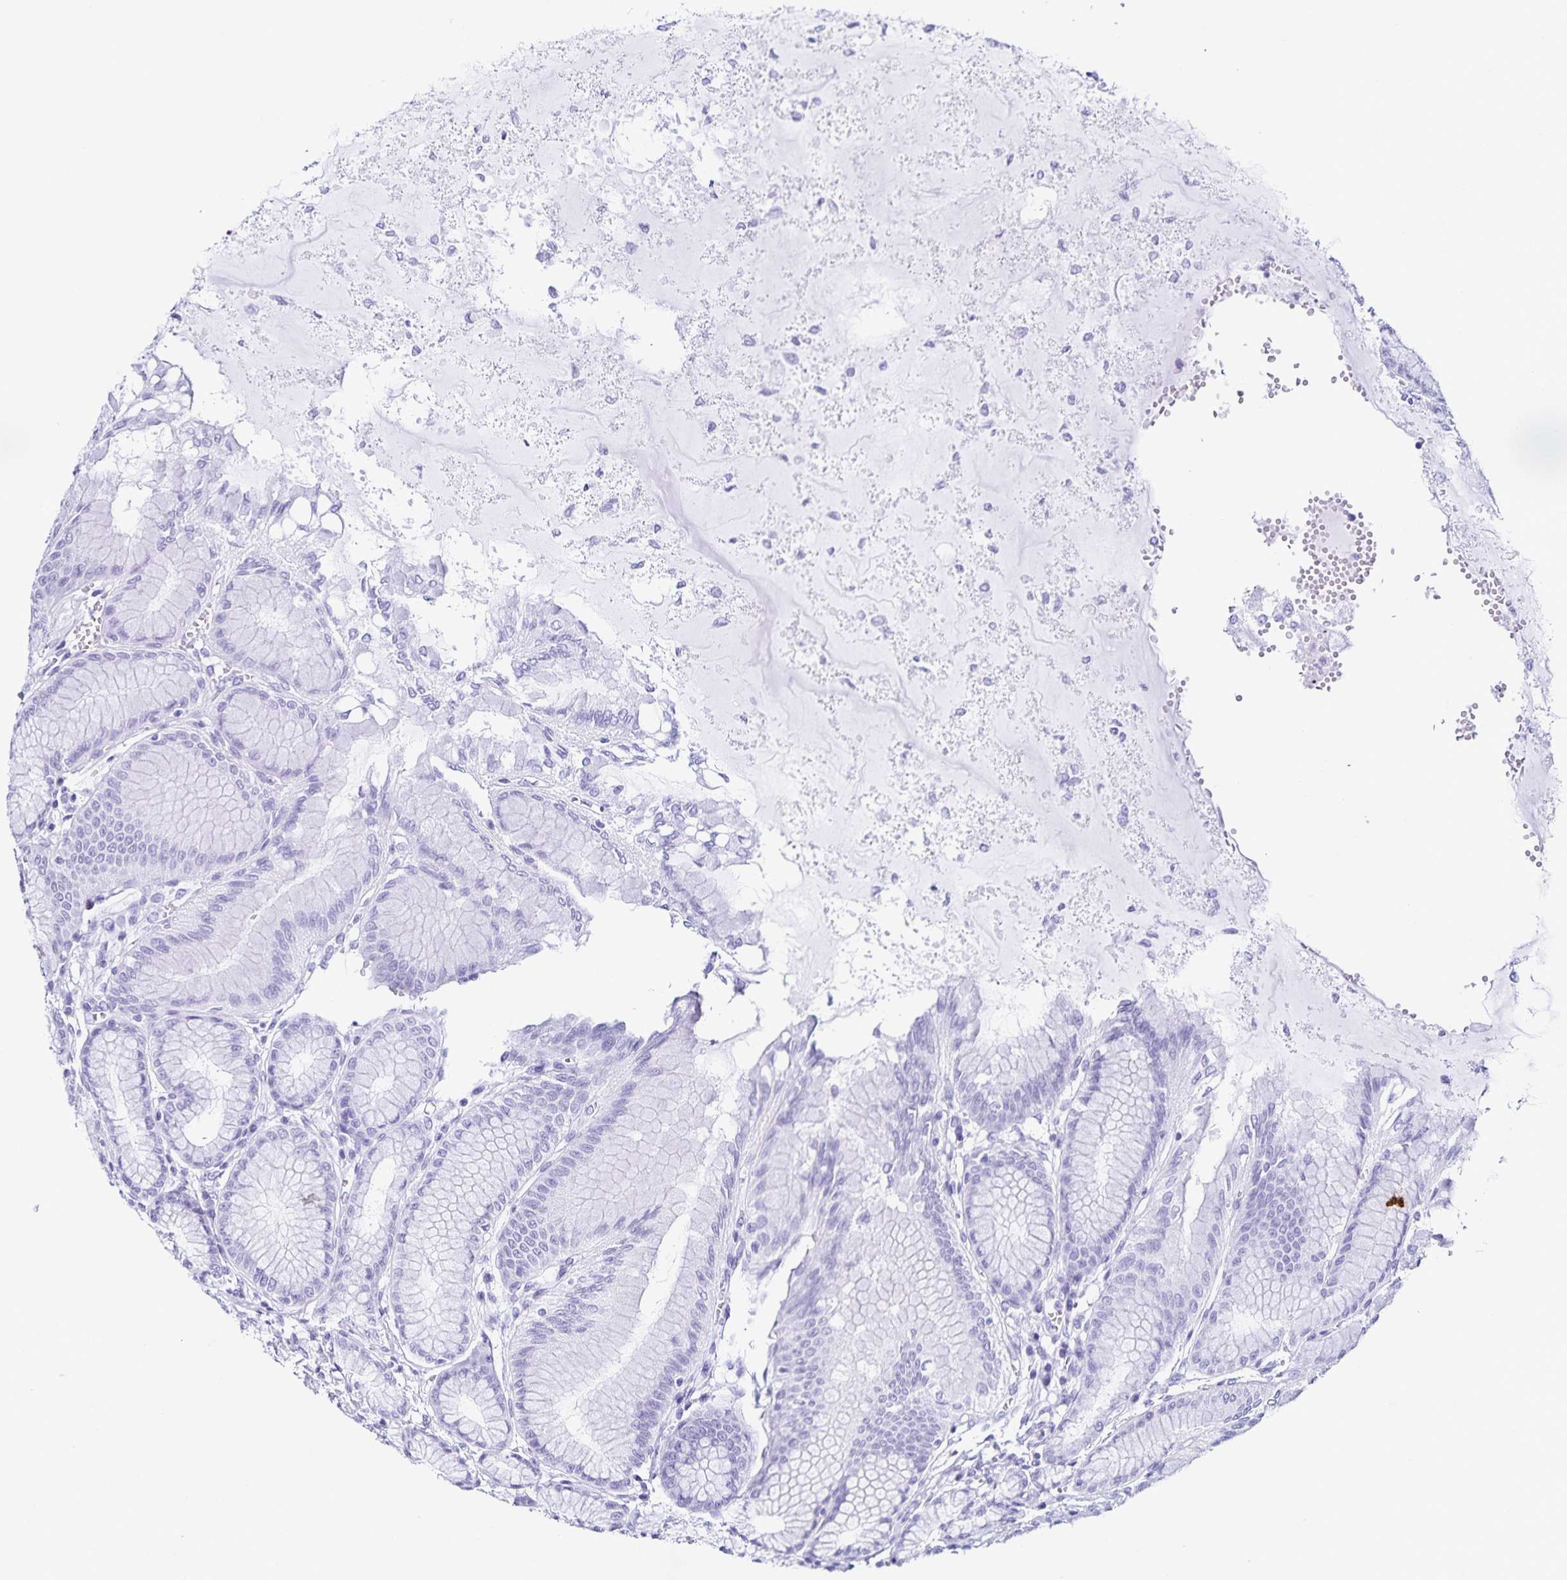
{"staining": {"intensity": "negative", "quantity": "none", "location": "none"}, "tissue": "stomach", "cell_type": "Glandular cells", "image_type": "normal", "snomed": [{"axis": "morphology", "description": "Normal tissue, NOS"}, {"axis": "topography", "description": "Stomach"}, {"axis": "topography", "description": "Stomach, lower"}], "caption": "Immunohistochemistry micrograph of benign human stomach stained for a protein (brown), which displays no staining in glandular cells. (Stains: DAB immunohistochemistry with hematoxylin counter stain, Microscopy: brightfield microscopy at high magnification).", "gene": "TTR", "patient": {"sex": "male", "age": 76}}